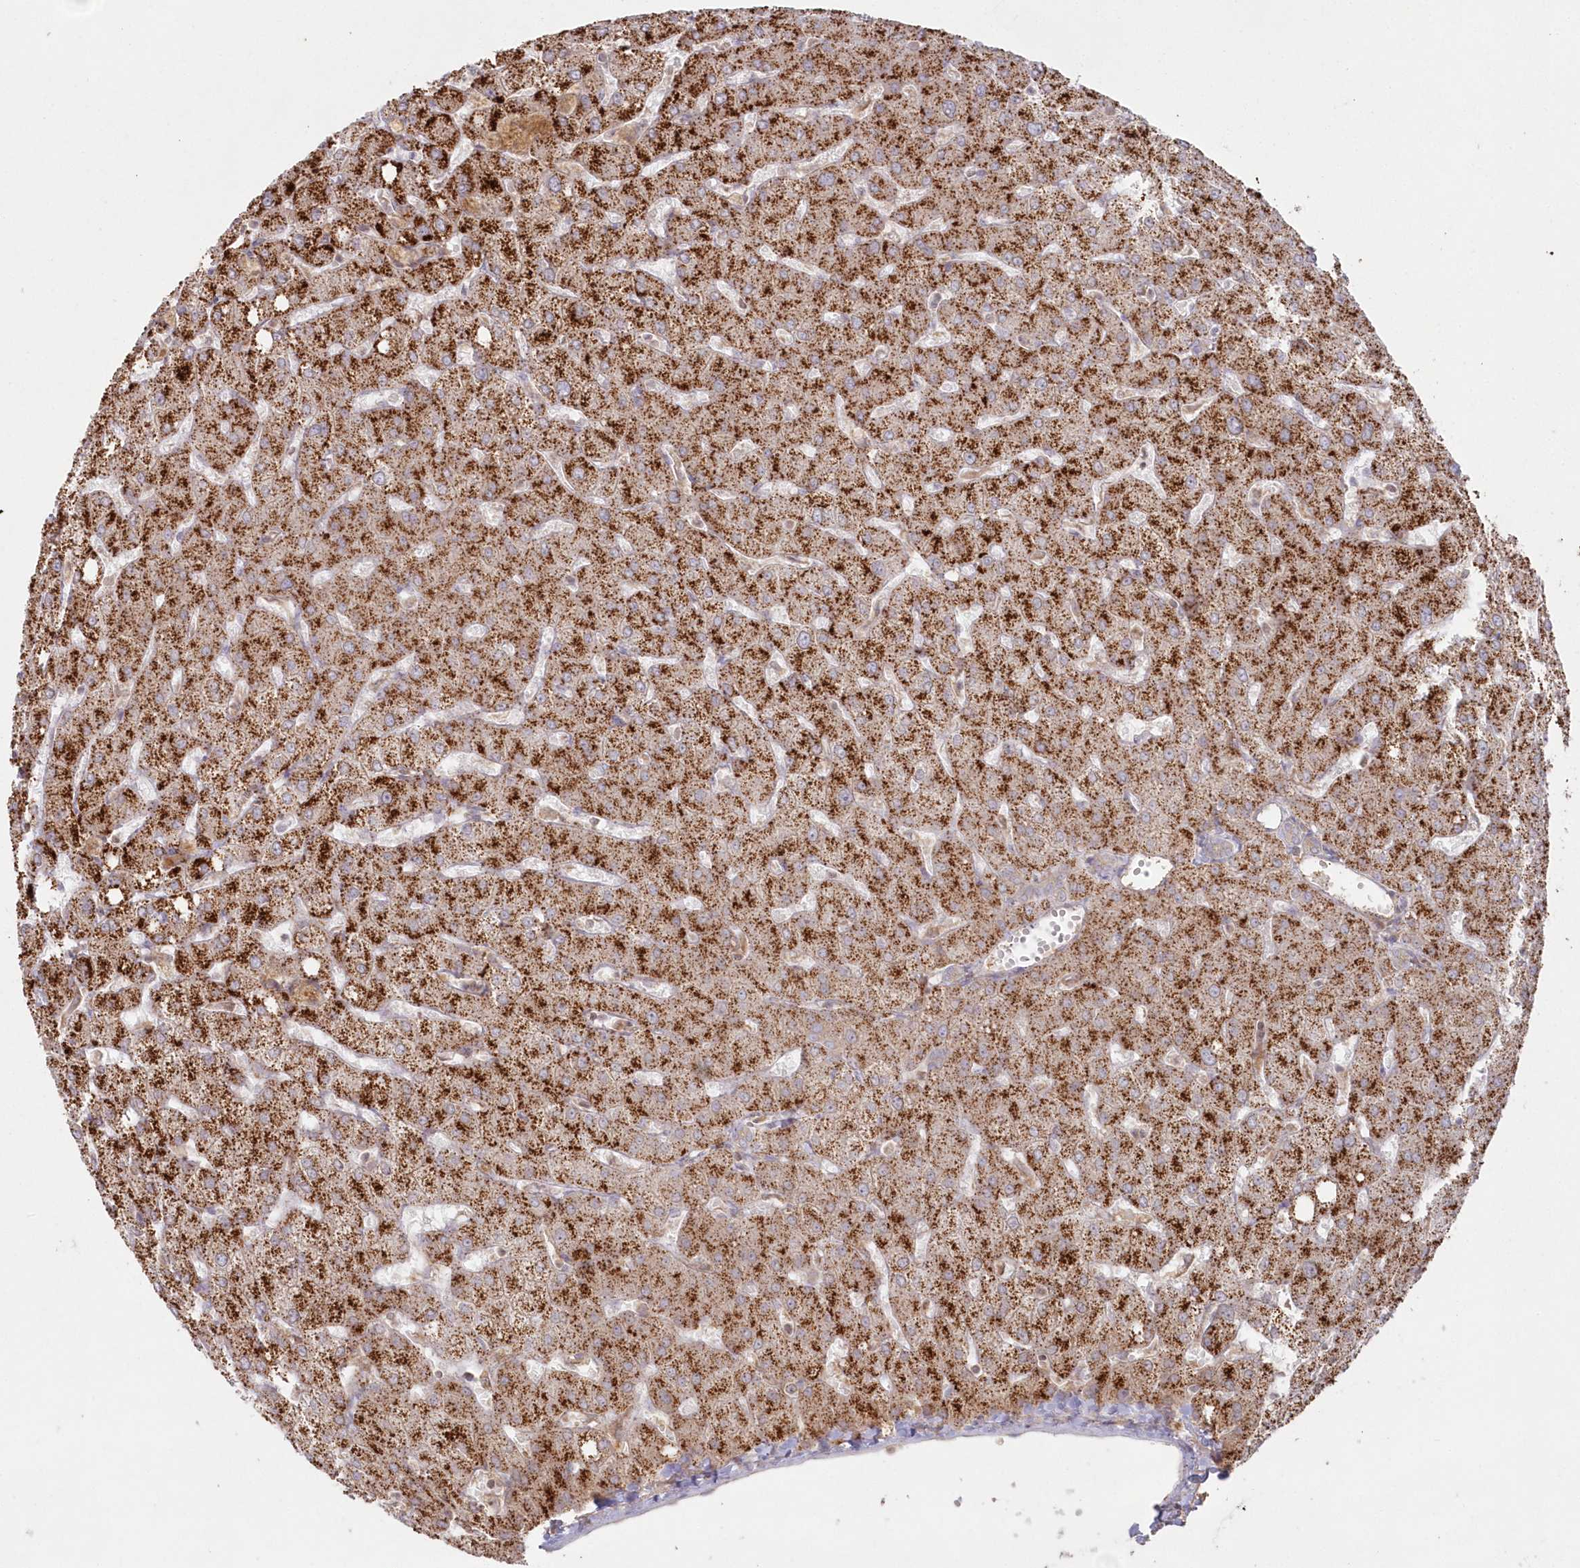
{"staining": {"intensity": "negative", "quantity": "none", "location": "none"}, "tissue": "liver", "cell_type": "Cholangiocytes", "image_type": "normal", "snomed": [{"axis": "morphology", "description": "Normal tissue, NOS"}, {"axis": "topography", "description": "Liver"}], "caption": "DAB (3,3'-diaminobenzidine) immunohistochemical staining of unremarkable liver demonstrates no significant staining in cholangiocytes.", "gene": "ARSB", "patient": {"sex": "female", "age": 54}}